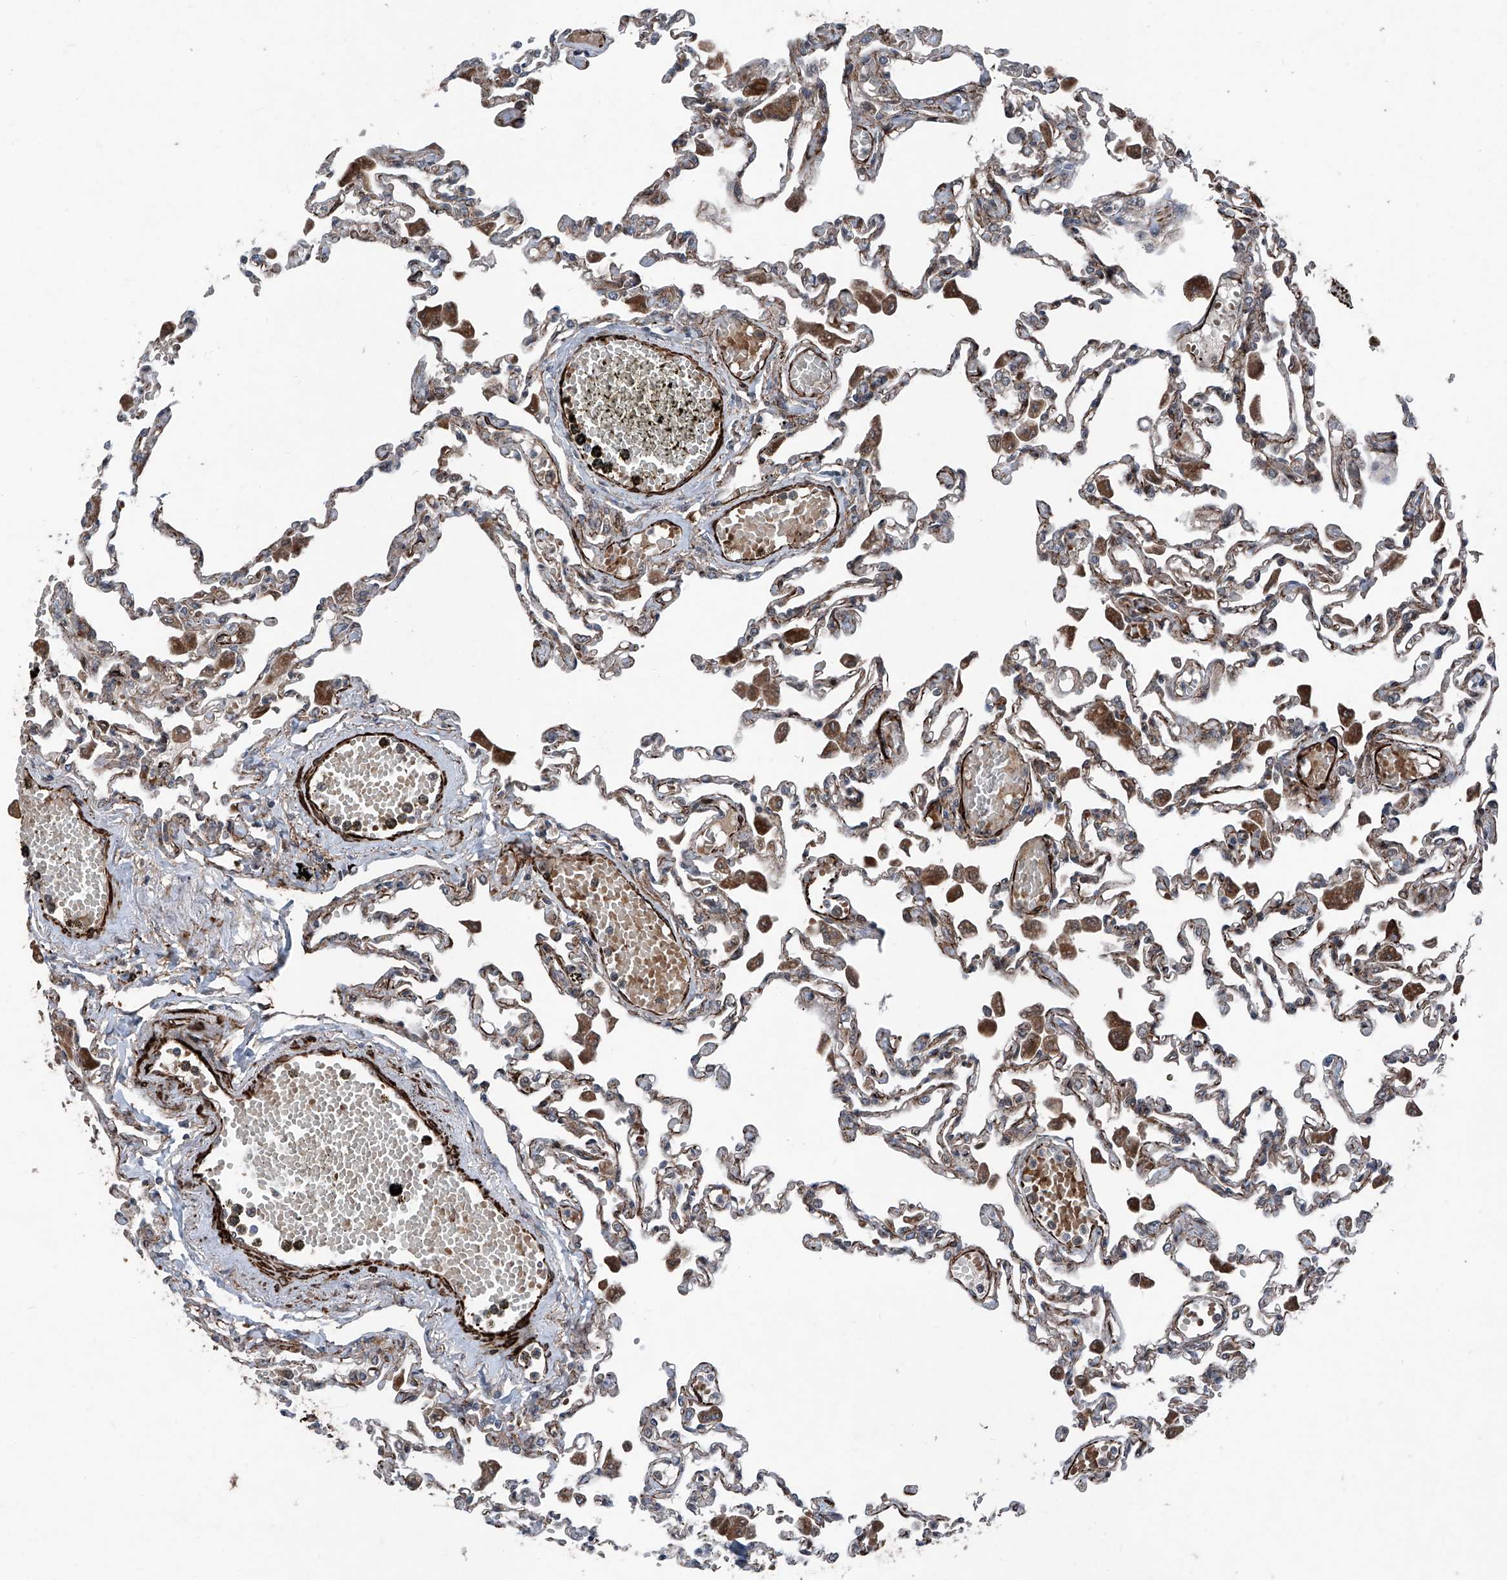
{"staining": {"intensity": "weak", "quantity": "25%-75%", "location": "cytoplasmic/membranous"}, "tissue": "lung", "cell_type": "Alveolar cells", "image_type": "normal", "snomed": [{"axis": "morphology", "description": "Normal tissue, NOS"}, {"axis": "topography", "description": "Bronchus"}, {"axis": "topography", "description": "Lung"}], "caption": "Immunohistochemistry (IHC) (DAB (3,3'-diaminobenzidine)) staining of normal lung displays weak cytoplasmic/membranous protein expression in approximately 25%-75% of alveolar cells.", "gene": "COA7", "patient": {"sex": "female", "age": 49}}